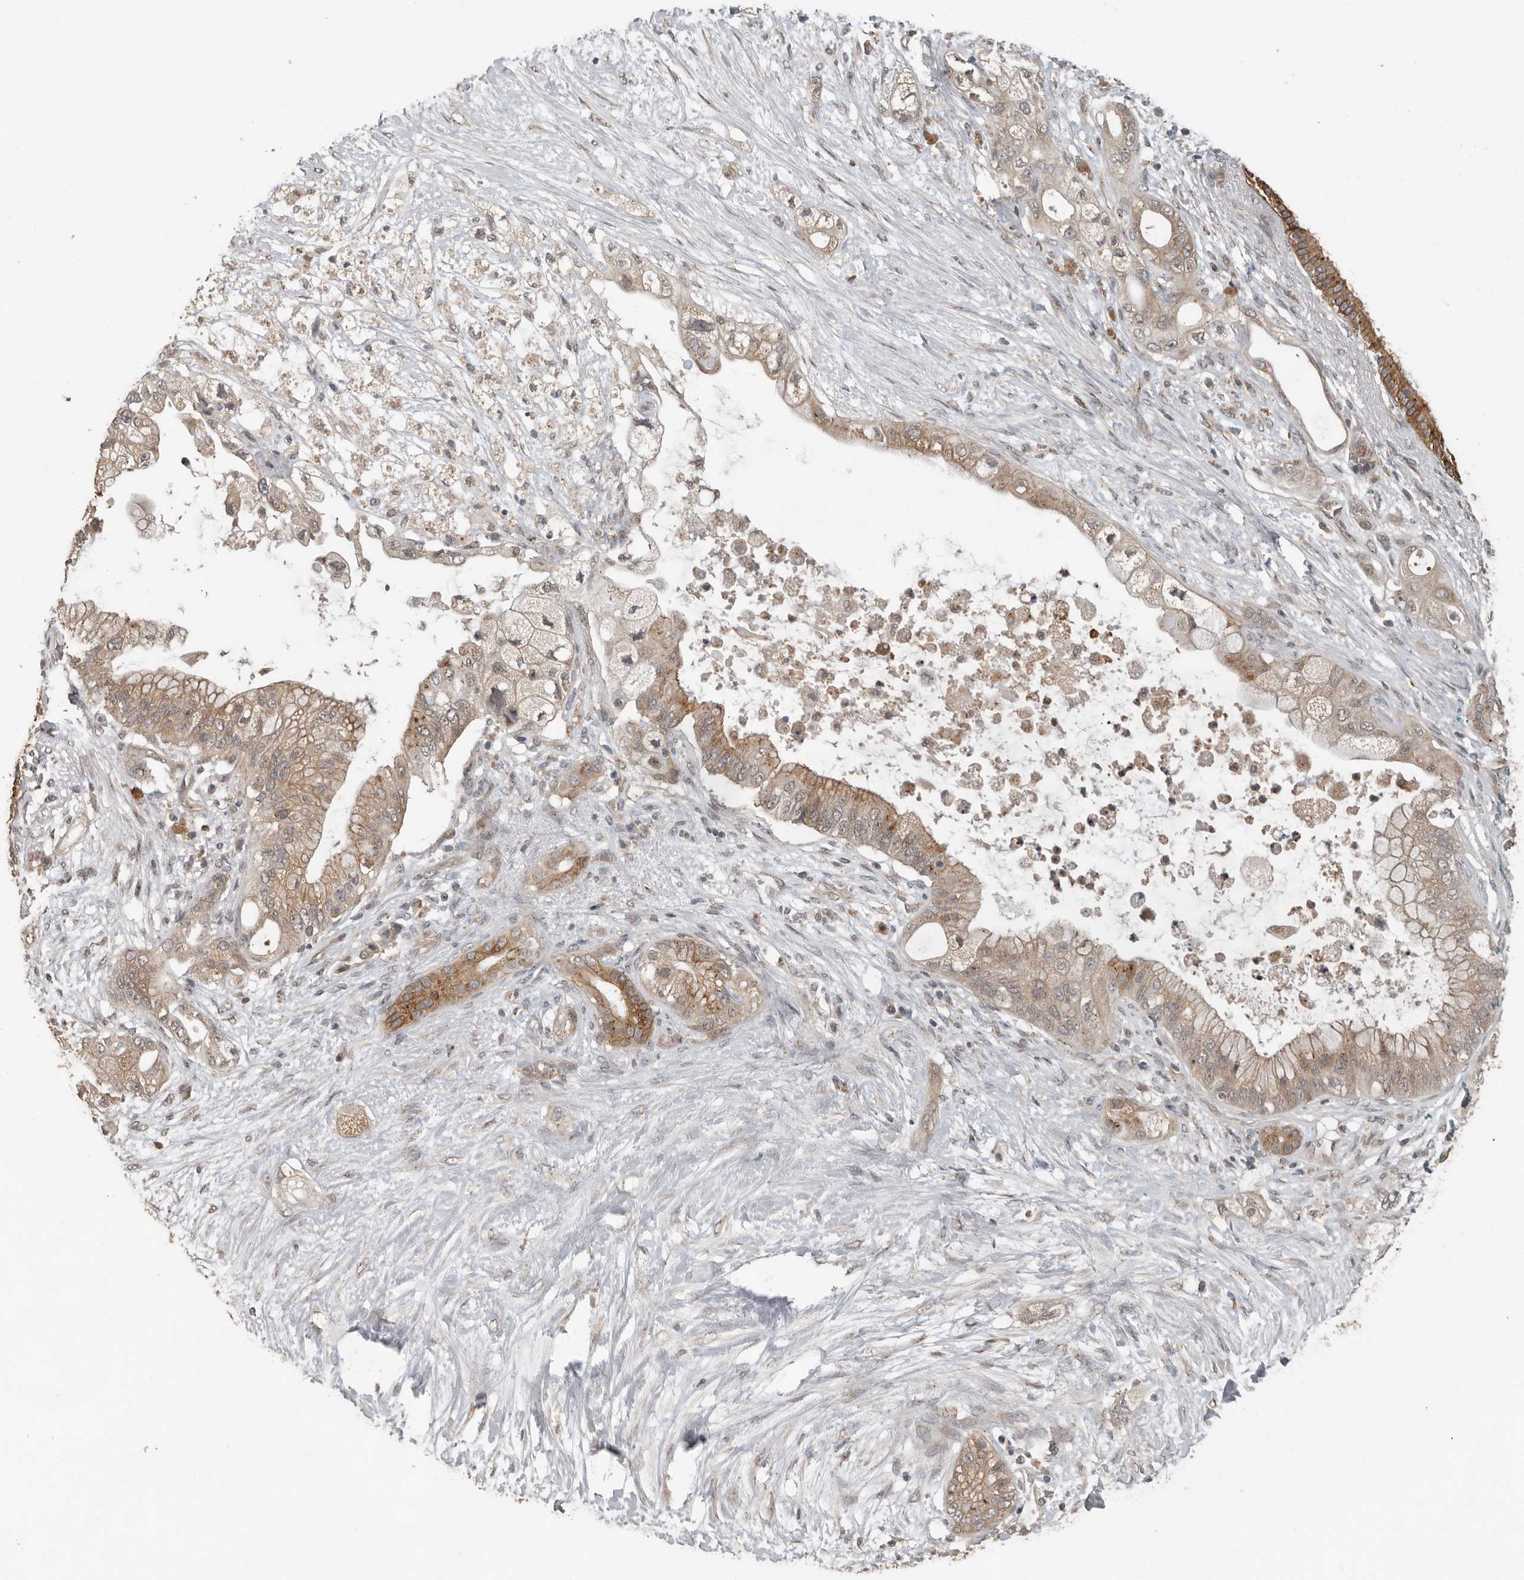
{"staining": {"intensity": "moderate", "quantity": ">75%", "location": "cytoplasmic/membranous"}, "tissue": "pancreatic cancer", "cell_type": "Tumor cells", "image_type": "cancer", "snomed": [{"axis": "morphology", "description": "Adenocarcinoma, NOS"}, {"axis": "topography", "description": "Pancreas"}], "caption": "Immunohistochemical staining of pancreatic cancer exhibits moderate cytoplasmic/membranous protein expression in approximately >75% of tumor cells.", "gene": "CEP350", "patient": {"sex": "male", "age": 53}}